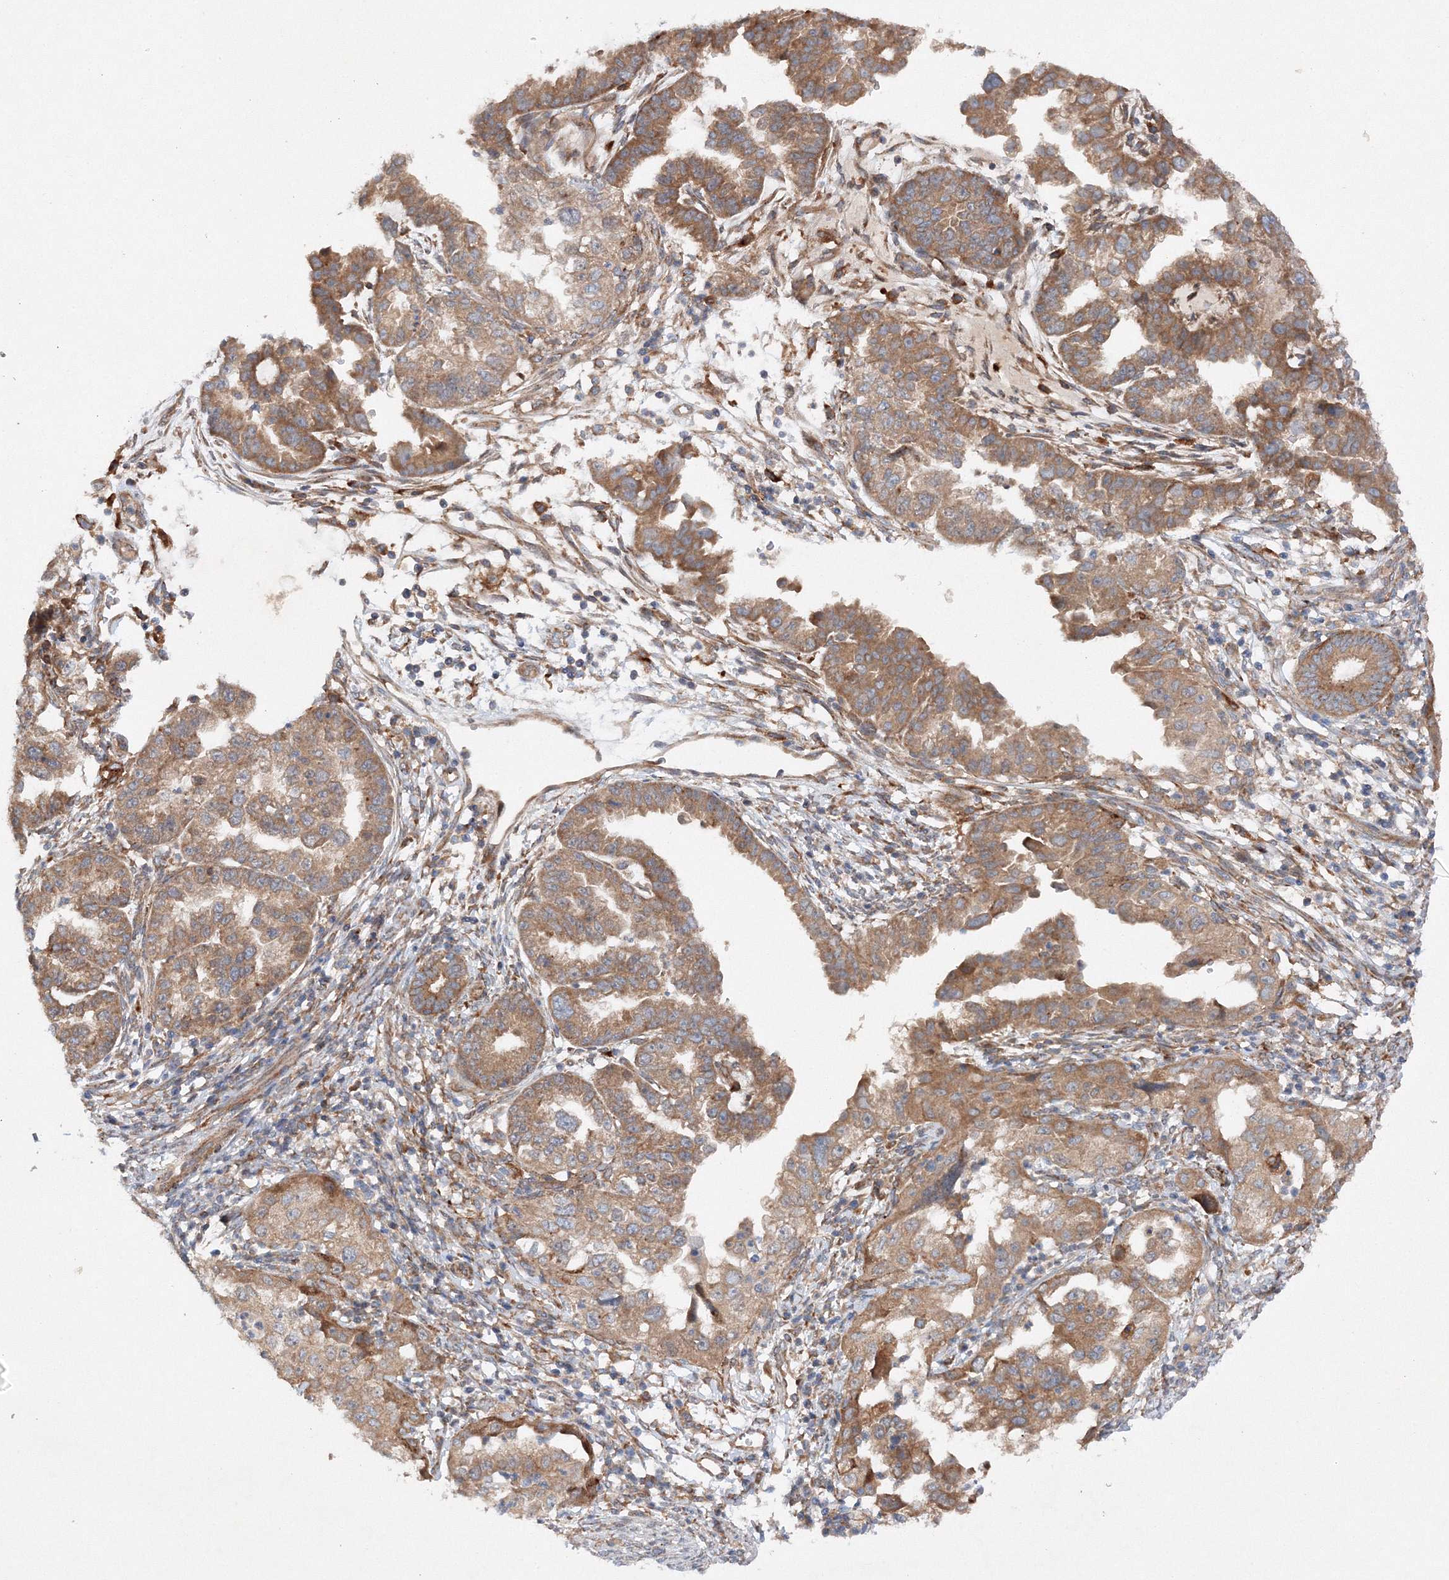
{"staining": {"intensity": "moderate", "quantity": ">75%", "location": "cytoplasmic/membranous"}, "tissue": "endometrial cancer", "cell_type": "Tumor cells", "image_type": "cancer", "snomed": [{"axis": "morphology", "description": "Adenocarcinoma, NOS"}, {"axis": "topography", "description": "Endometrium"}], "caption": "Adenocarcinoma (endometrial) tissue displays moderate cytoplasmic/membranous expression in approximately >75% of tumor cells The protein is stained brown, and the nuclei are stained in blue (DAB (3,3'-diaminobenzidine) IHC with brightfield microscopy, high magnification).", "gene": "SLC36A1", "patient": {"sex": "female", "age": 85}}